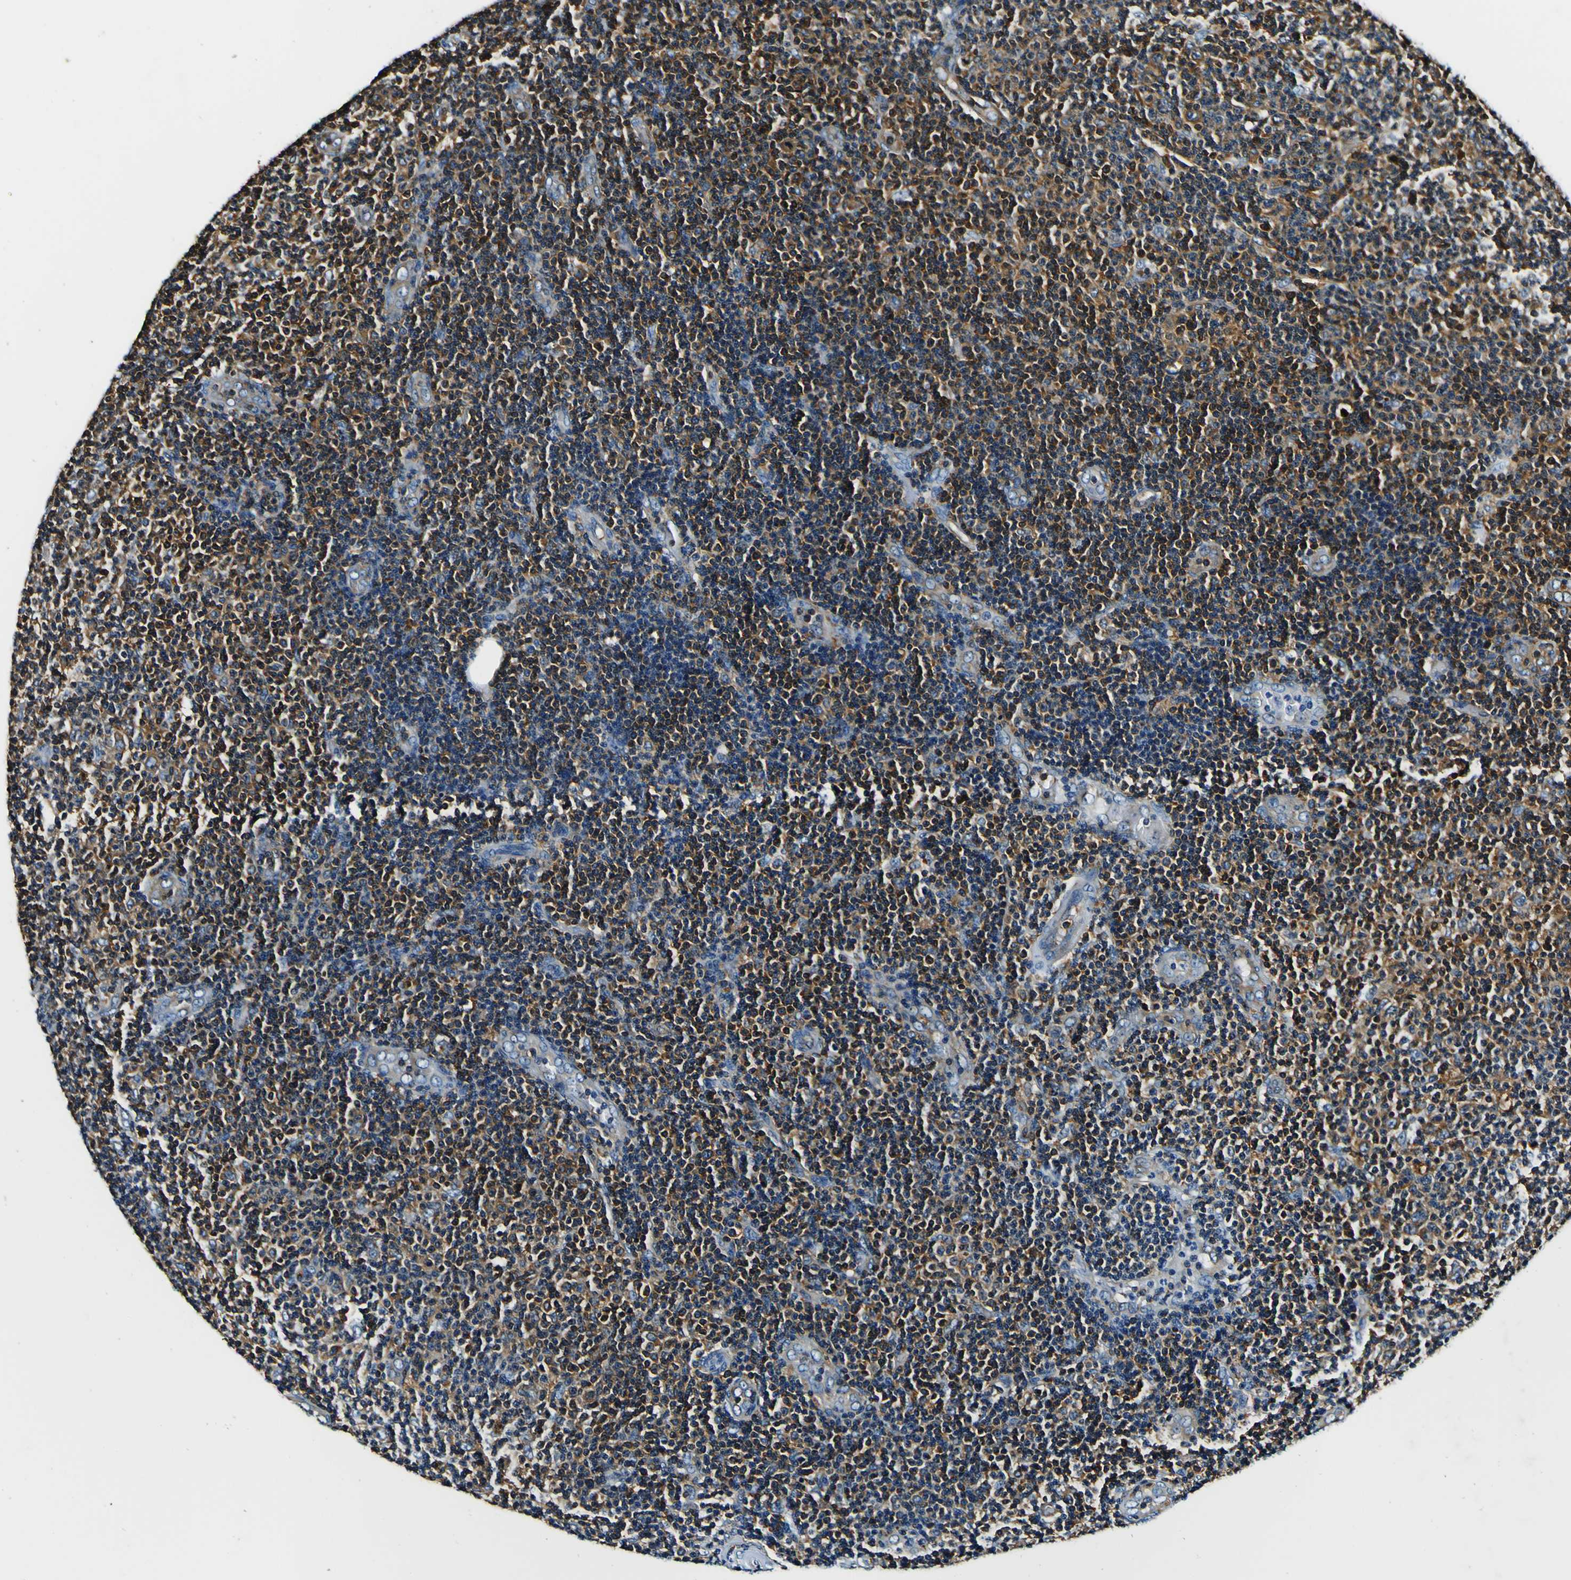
{"staining": {"intensity": "strong", "quantity": ">75%", "location": "cytoplasmic/membranous"}, "tissue": "lymphoma", "cell_type": "Tumor cells", "image_type": "cancer", "snomed": [{"axis": "morphology", "description": "Malignant lymphoma, non-Hodgkin's type, Low grade"}, {"axis": "topography", "description": "Lymph node"}], "caption": "Protein analysis of lymphoma tissue exhibits strong cytoplasmic/membranous positivity in about >75% of tumor cells.", "gene": "RHOT2", "patient": {"sex": "male", "age": 83}}